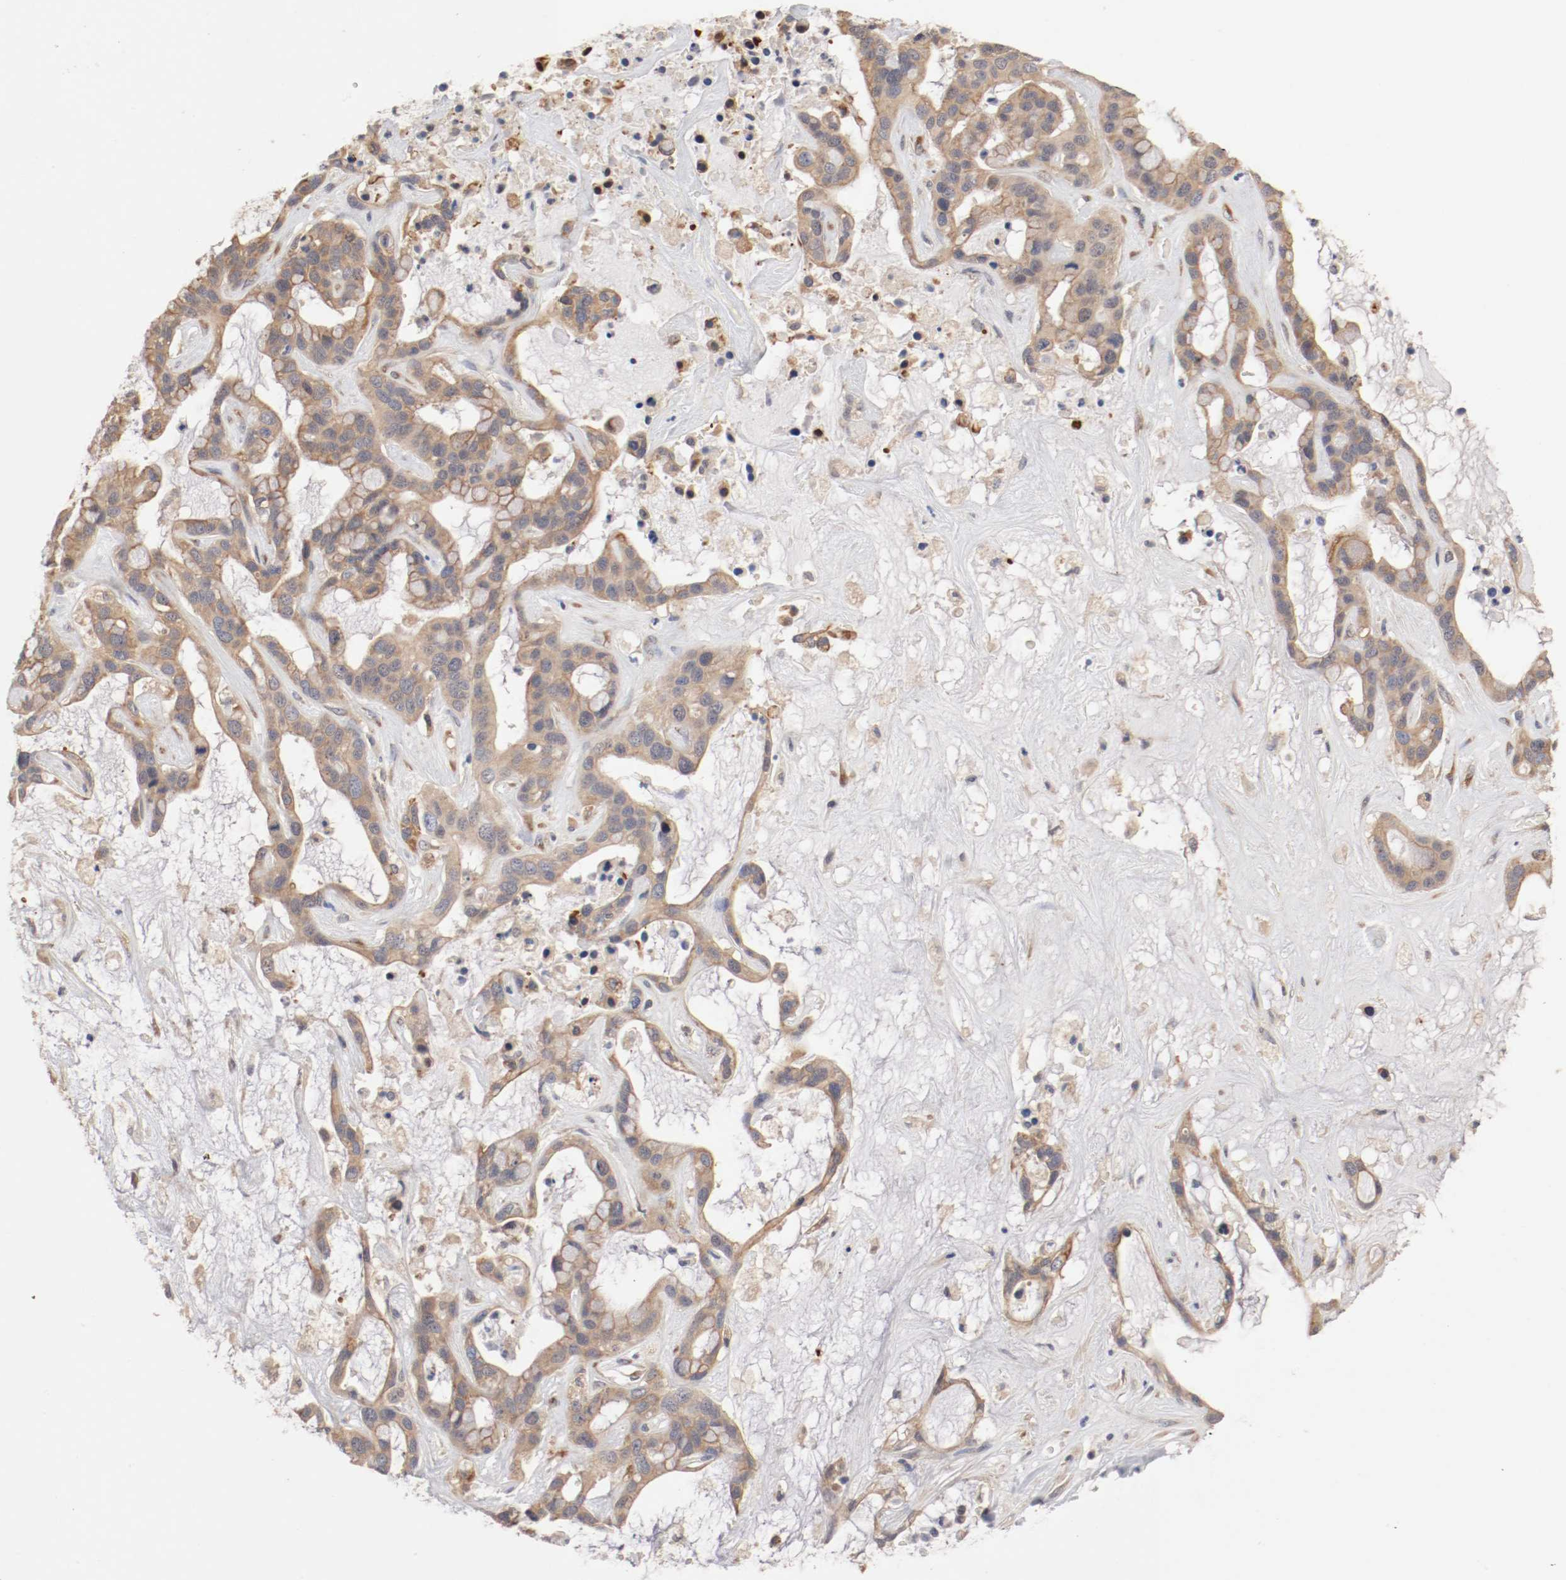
{"staining": {"intensity": "weak", "quantity": "25%-75%", "location": "cytoplasmic/membranous,nuclear"}, "tissue": "liver cancer", "cell_type": "Tumor cells", "image_type": "cancer", "snomed": [{"axis": "morphology", "description": "Cholangiocarcinoma"}, {"axis": "topography", "description": "Liver"}], "caption": "This micrograph reveals liver cancer stained with IHC to label a protein in brown. The cytoplasmic/membranous and nuclear of tumor cells show weak positivity for the protein. Nuclei are counter-stained blue.", "gene": "FKBP3", "patient": {"sex": "female", "age": 65}}